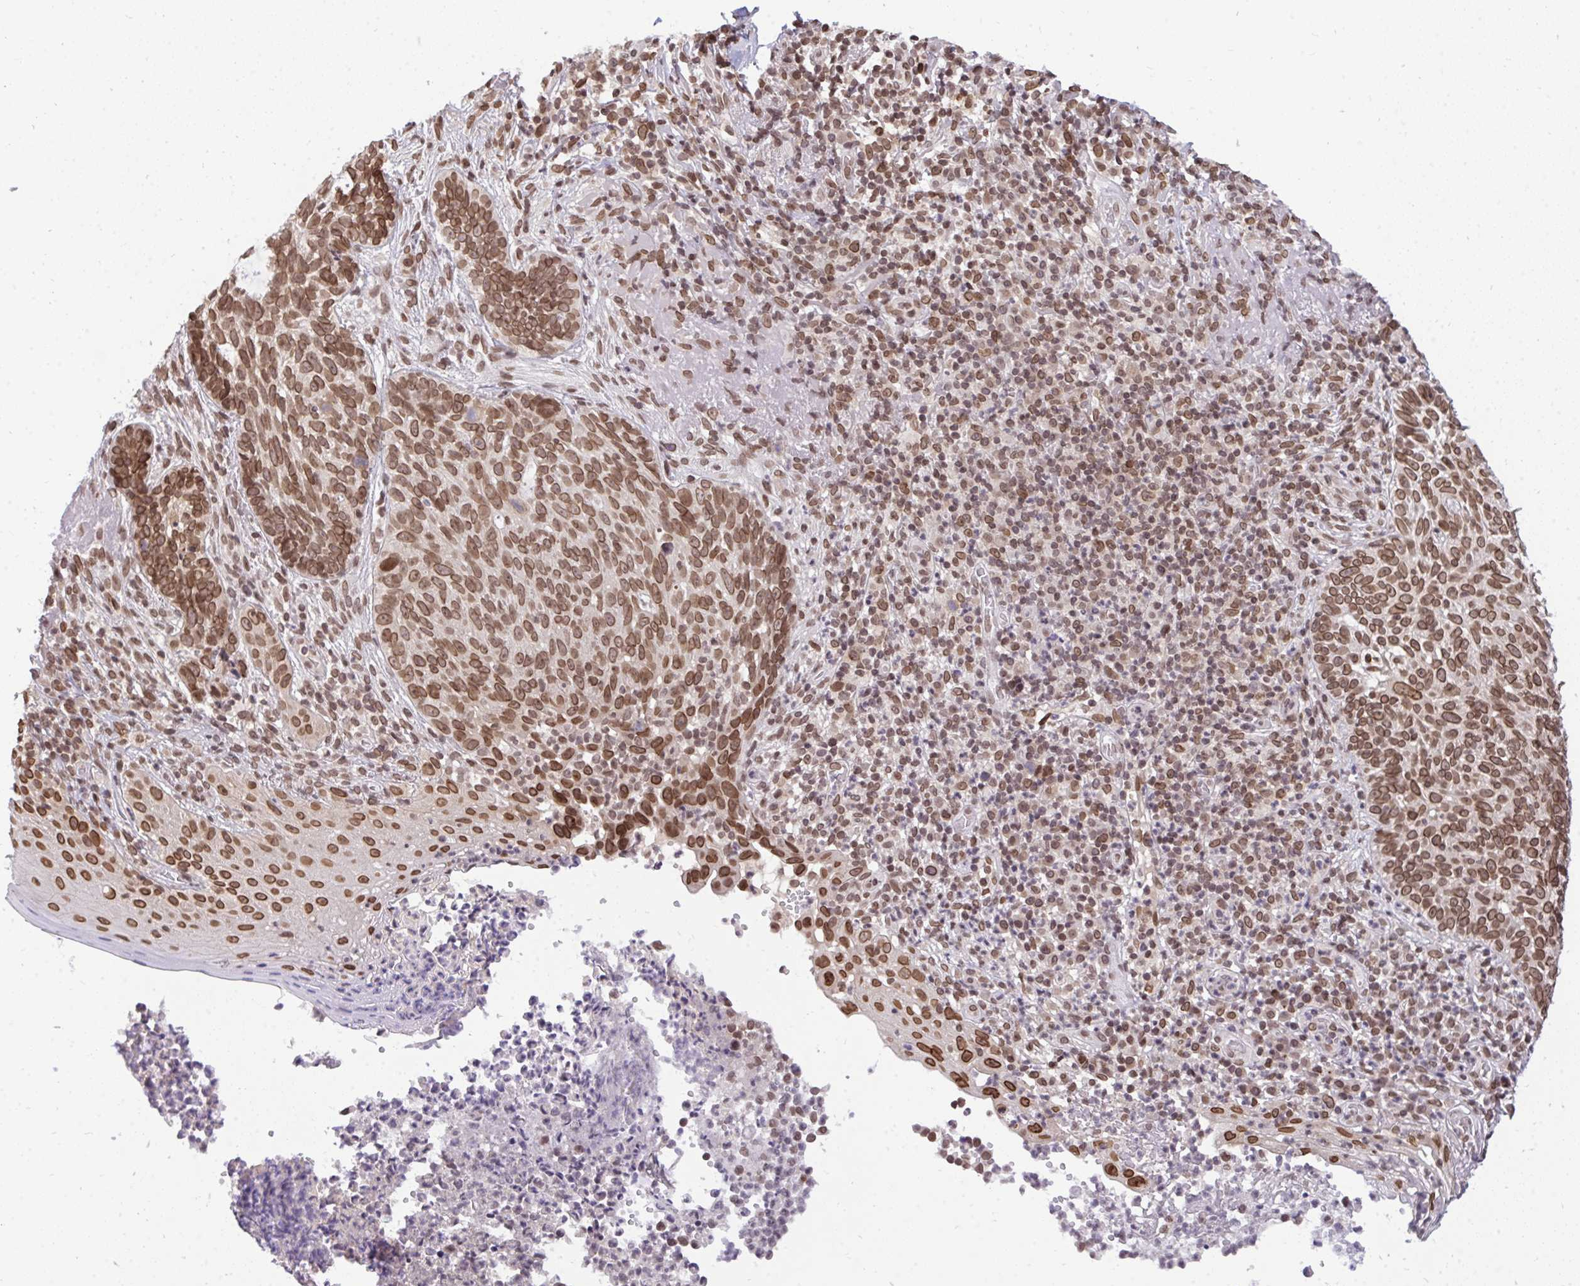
{"staining": {"intensity": "moderate", "quantity": ">75%", "location": "nuclear"}, "tissue": "skin cancer", "cell_type": "Tumor cells", "image_type": "cancer", "snomed": [{"axis": "morphology", "description": "Basal cell carcinoma"}, {"axis": "topography", "description": "Skin"}, {"axis": "topography", "description": "Skin of face"}], "caption": "This photomicrograph reveals immunohistochemistry (IHC) staining of skin cancer, with medium moderate nuclear staining in approximately >75% of tumor cells.", "gene": "JPT1", "patient": {"sex": "female", "age": 95}}